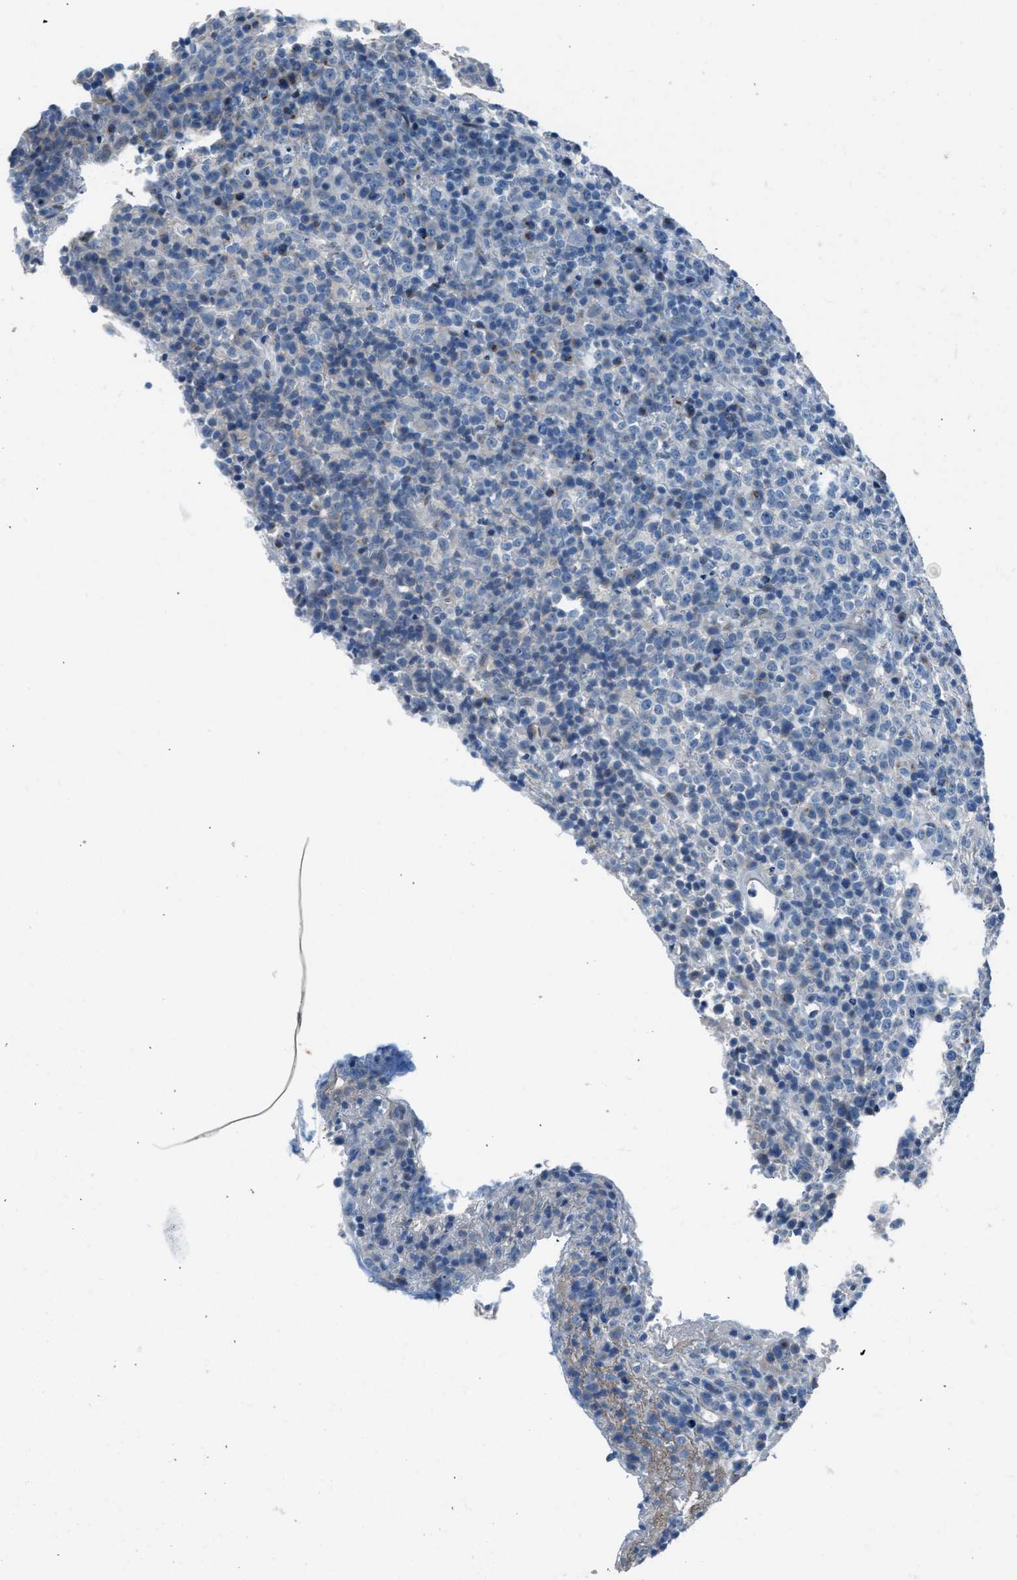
{"staining": {"intensity": "negative", "quantity": "none", "location": "none"}, "tissue": "lymphoma", "cell_type": "Tumor cells", "image_type": "cancer", "snomed": [{"axis": "morphology", "description": "Malignant lymphoma, non-Hodgkin's type, High grade"}, {"axis": "topography", "description": "Lymph node"}], "caption": "This is an immunohistochemistry (IHC) micrograph of human malignant lymphoma, non-Hodgkin's type (high-grade). There is no positivity in tumor cells.", "gene": "RNF41", "patient": {"sex": "female", "age": 76}}